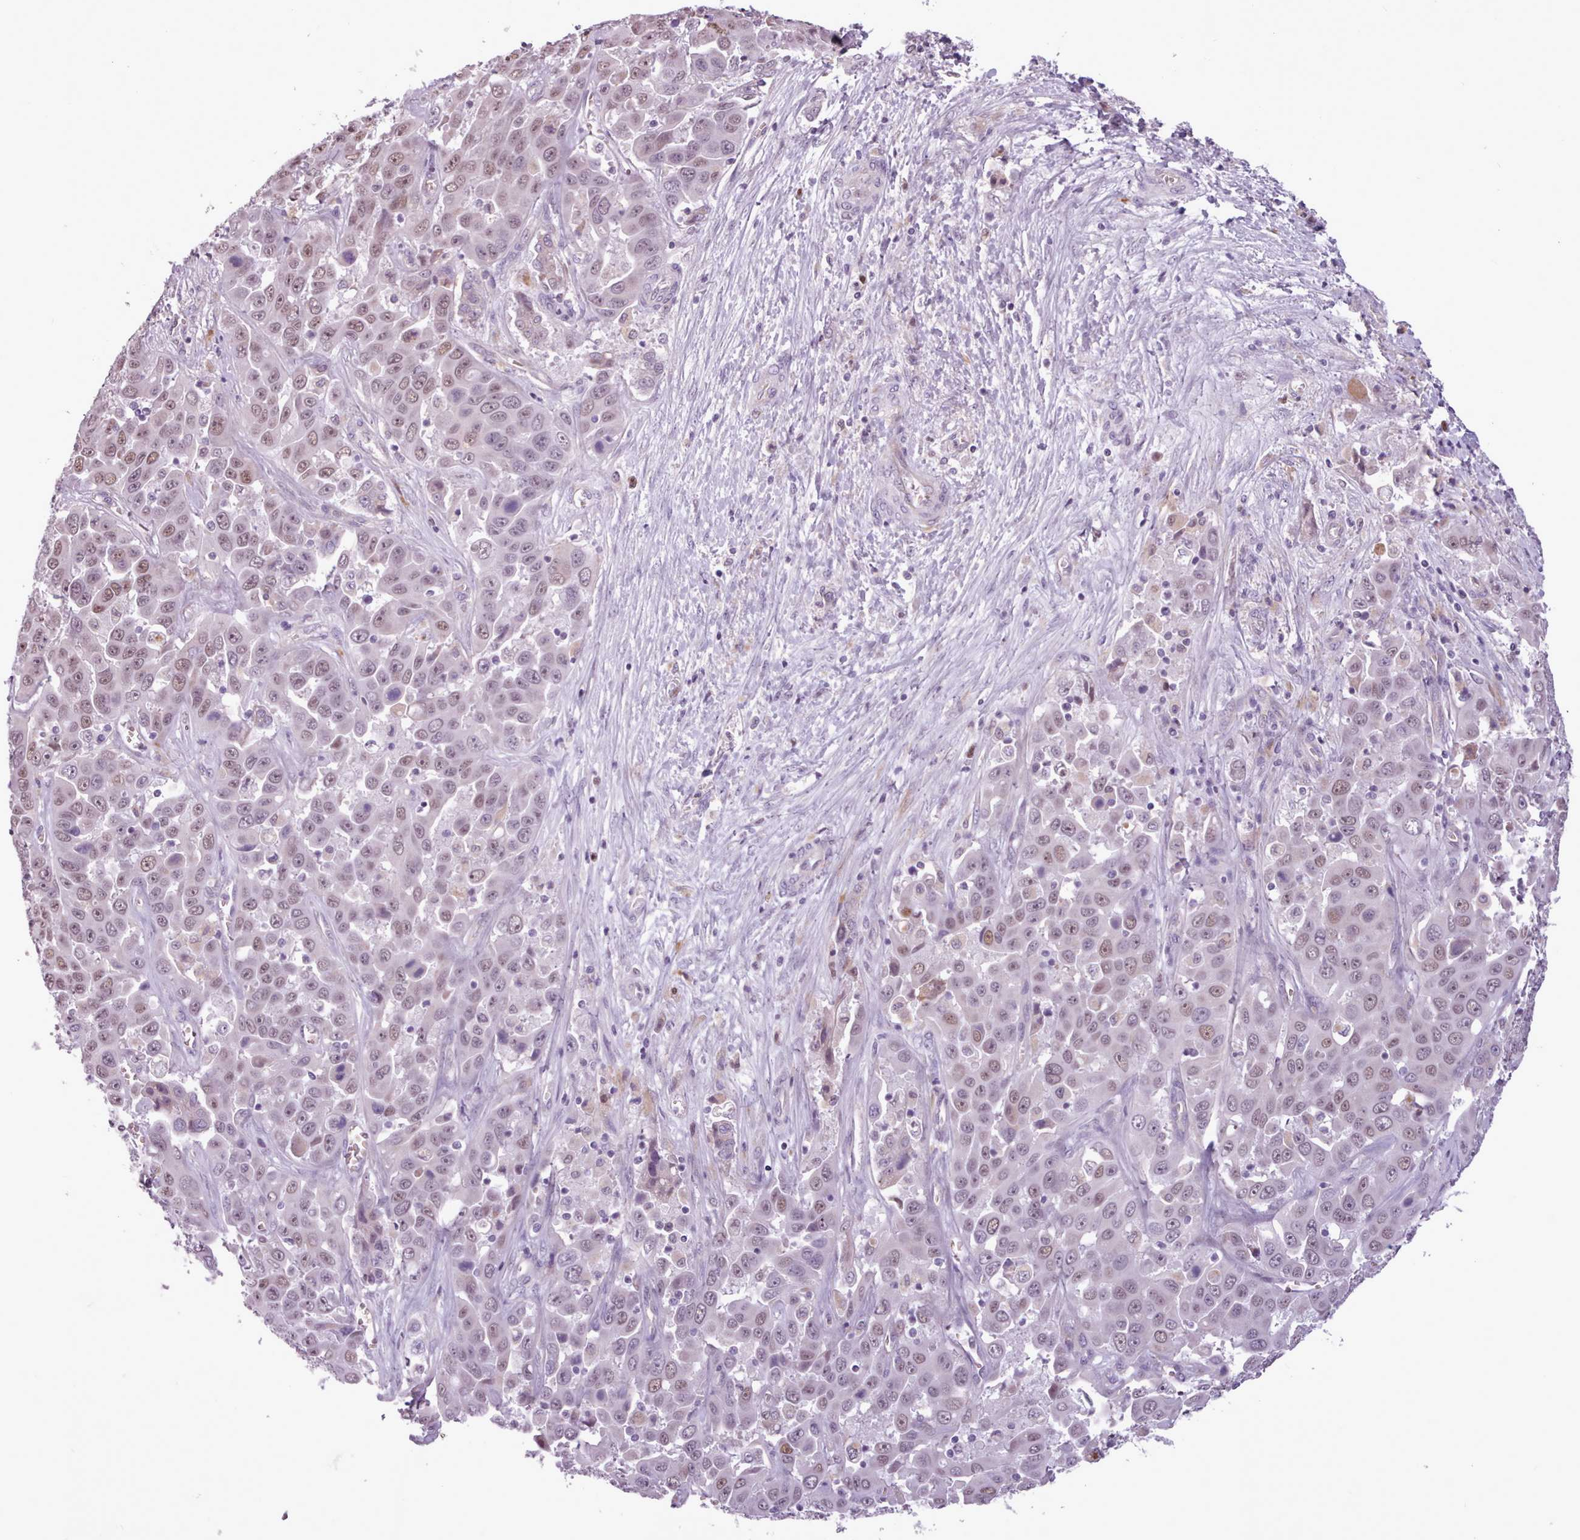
{"staining": {"intensity": "weak", "quantity": ">75%", "location": "nuclear"}, "tissue": "liver cancer", "cell_type": "Tumor cells", "image_type": "cancer", "snomed": [{"axis": "morphology", "description": "Cholangiocarcinoma"}, {"axis": "topography", "description": "Liver"}], "caption": "Immunohistochemistry (IHC) micrograph of neoplastic tissue: human liver cancer (cholangiocarcinoma) stained using immunohistochemistry (IHC) demonstrates low levels of weak protein expression localized specifically in the nuclear of tumor cells, appearing as a nuclear brown color.", "gene": "SLURP1", "patient": {"sex": "female", "age": 52}}